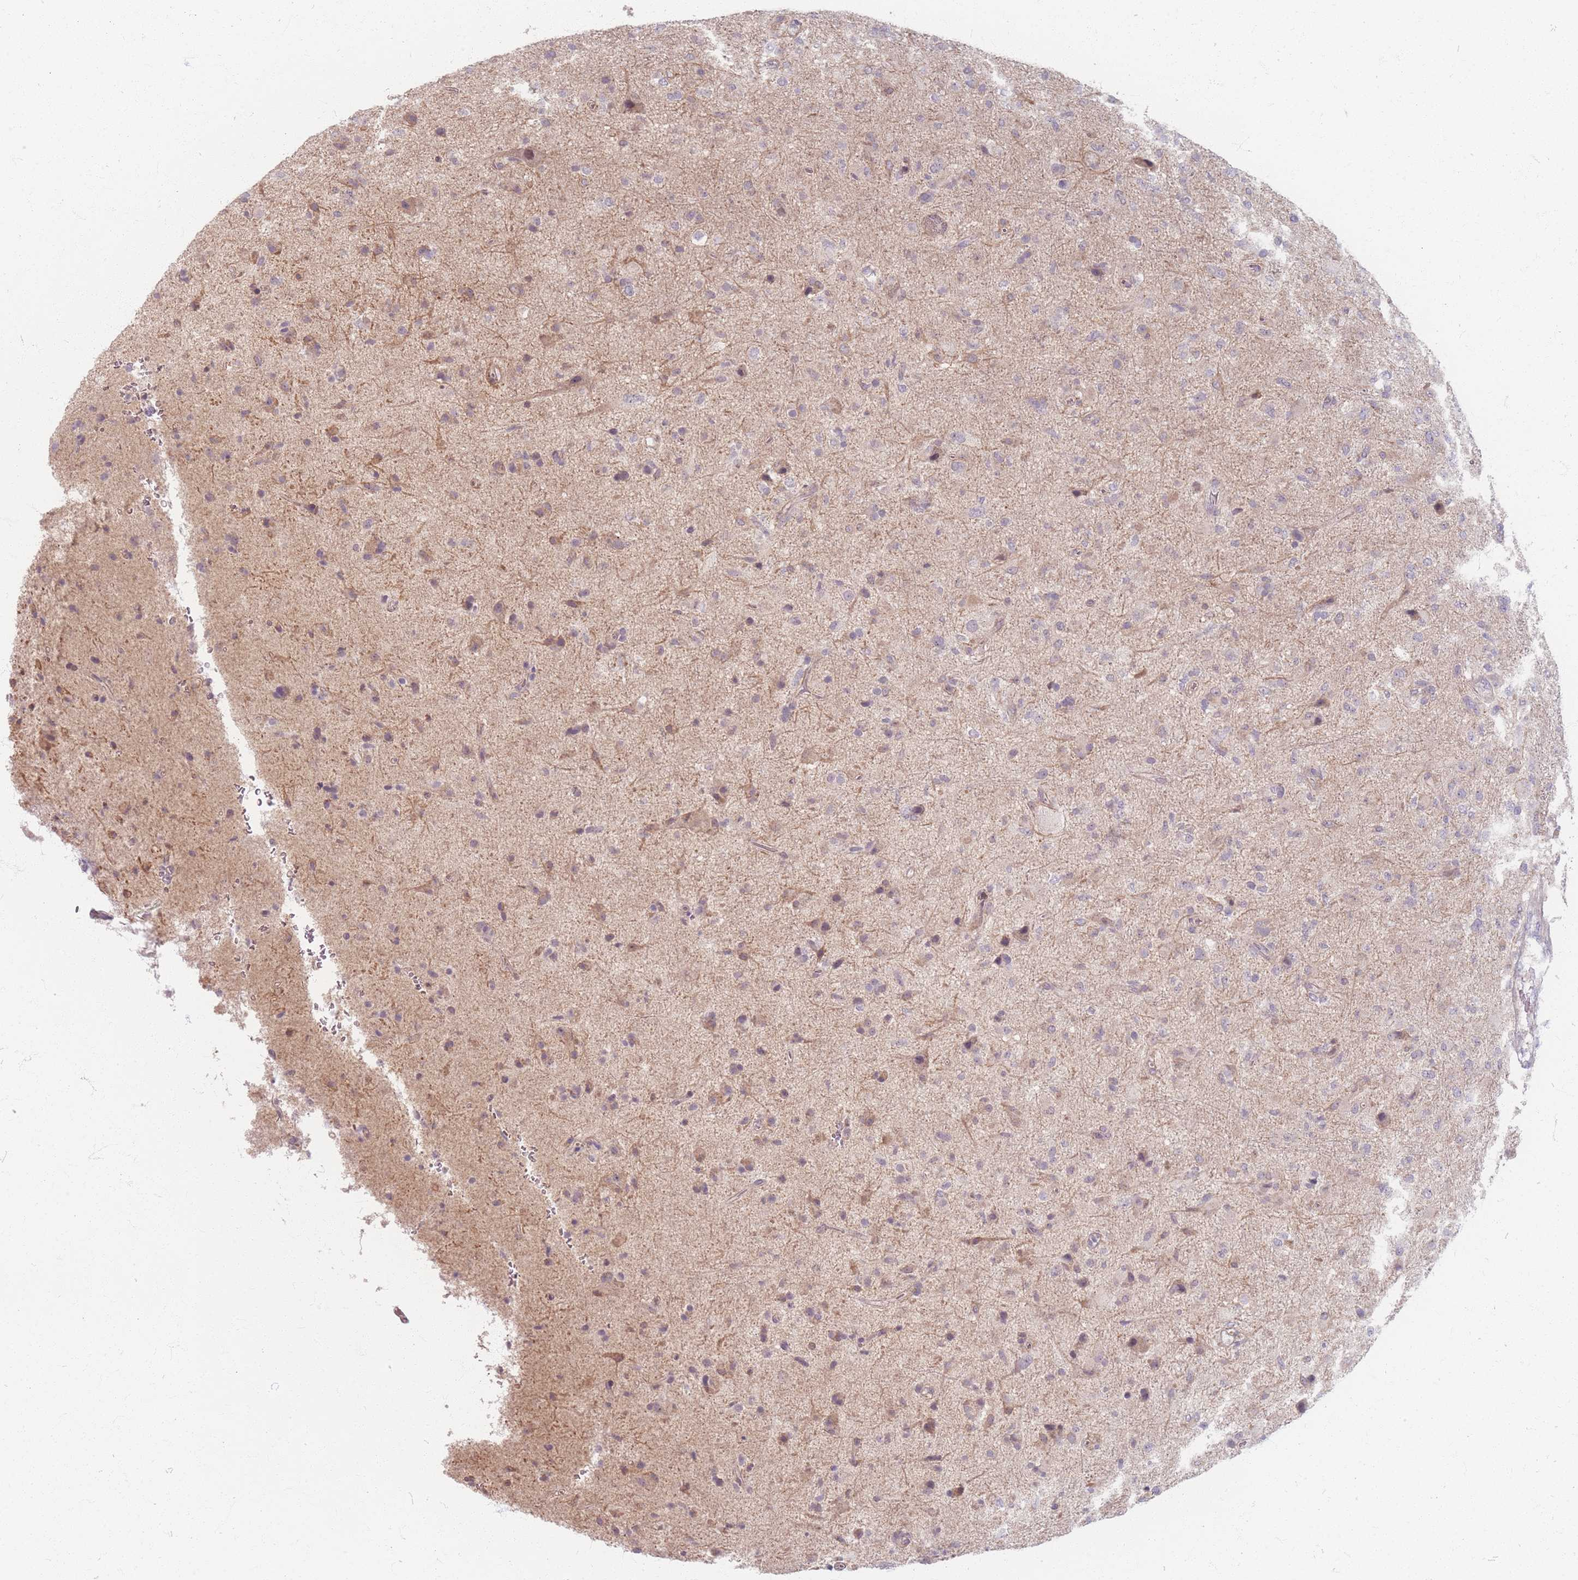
{"staining": {"intensity": "negative", "quantity": "none", "location": "none"}, "tissue": "glioma", "cell_type": "Tumor cells", "image_type": "cancer", "snomed": [{"axis": "morphology", "description": "Glioma, malignant, Low grade"}, {"axis": "topography", "description": "Brain"}], "caption": "An image of human glioma is negative for staining in tumor cells.", "gene": "GABRA6", "patient": {"sex": "male", "age": 65}}